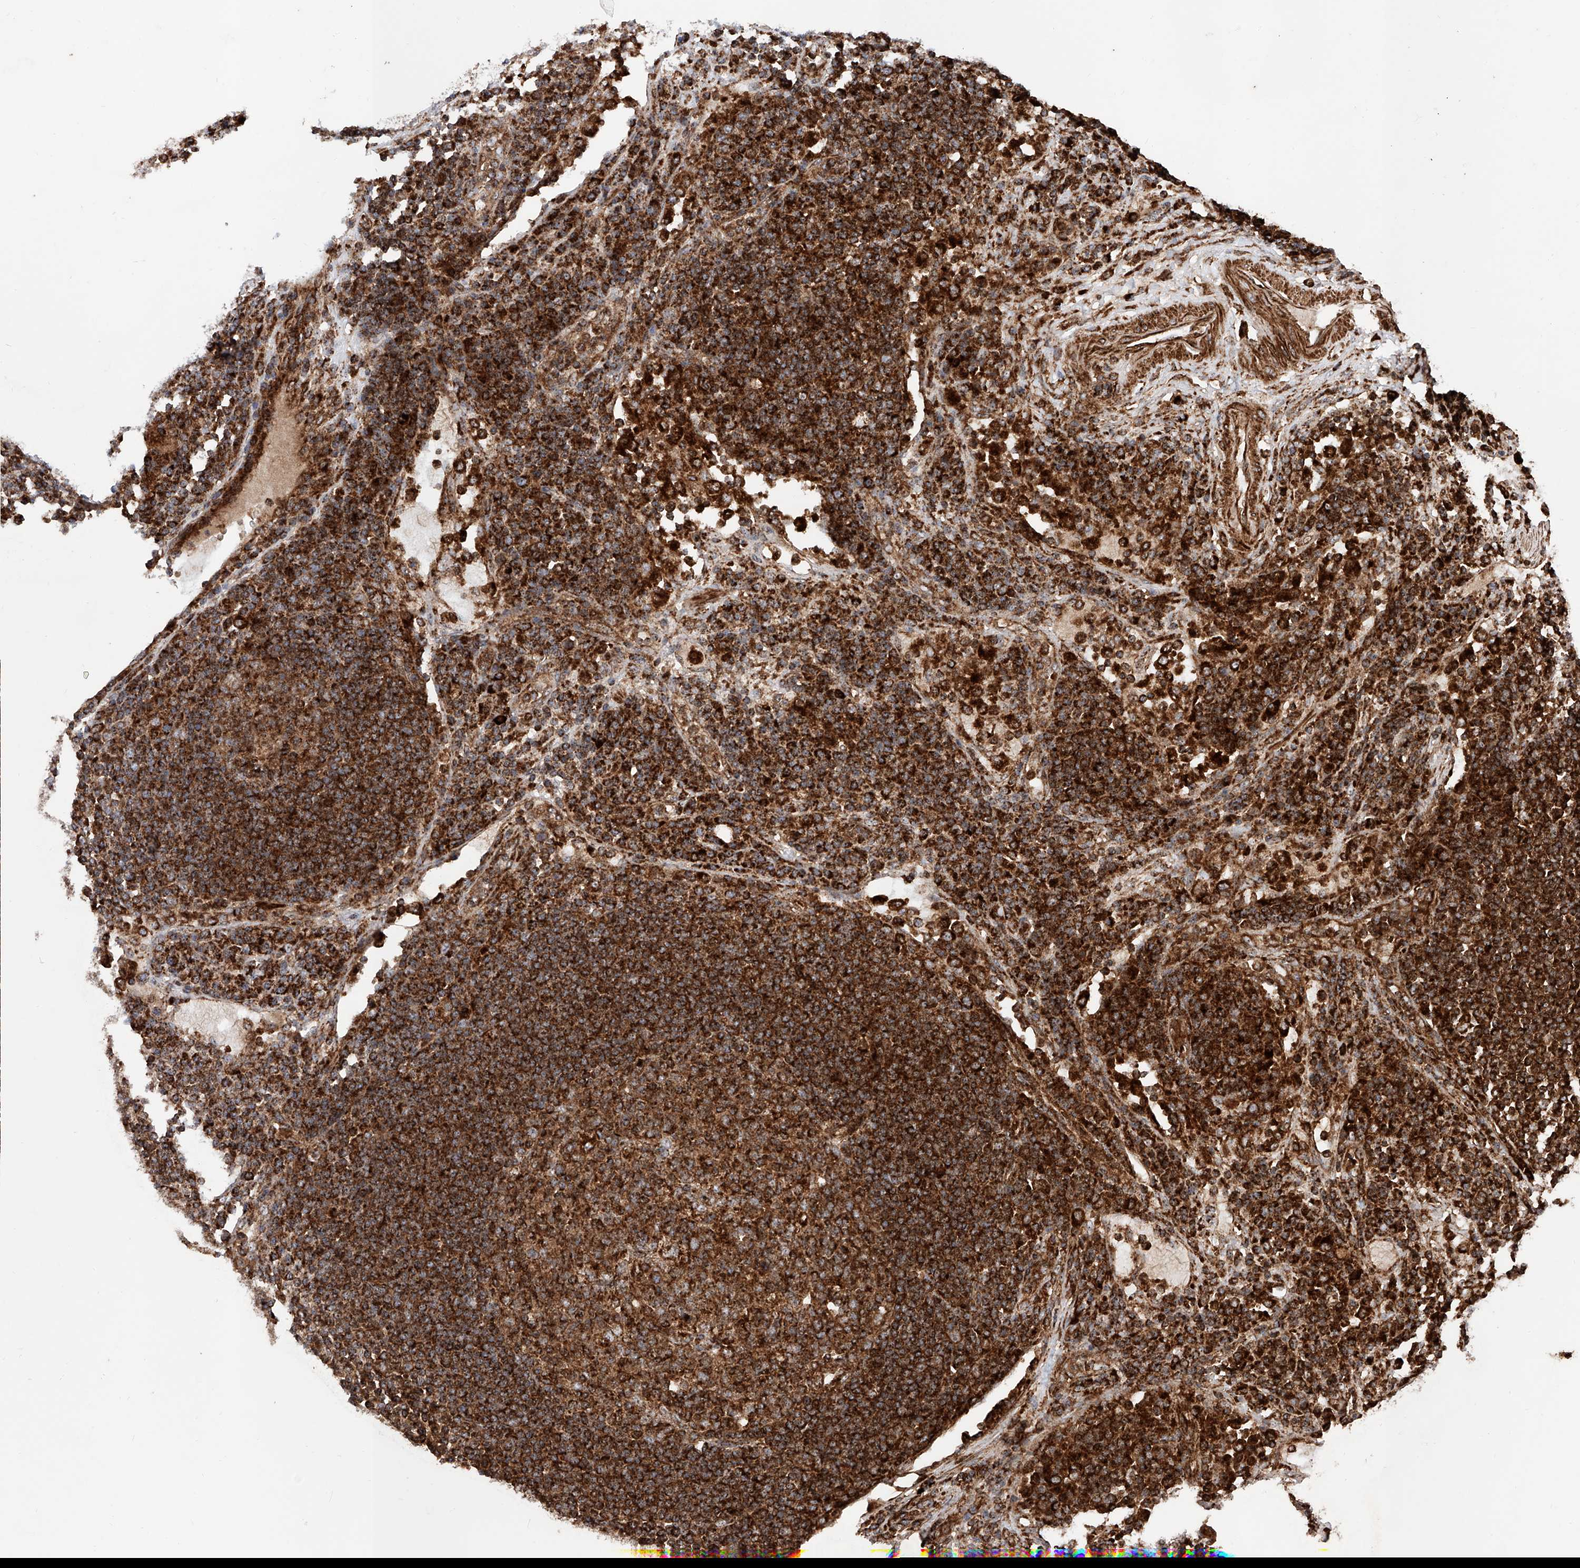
{"staining": {"intensity": "strong", "quantity": ">75%", "location": "cytoplasmic/membranous"}, "tissue": "lymph node", "cell_type": "Germinal center cells", "image_type": "normal", "snomed": [{"axis": "morphology", "description": "Normal tissue, NOS"}, {"axis": "topography", "description": "Lymph node"}], "caption": "Immunohistochemistry photomicrograph of normal lymph node: human lymph node stained using immunohistochemistry (IHC) reveals high levels of strong protein expression localized specifically in the cytoplasmic/membranous of germinal center cells, appearing as a cytoplasmic/membranous brown color.", "gene": "PISD", "patient": {"sex": "female", "age": 53}}